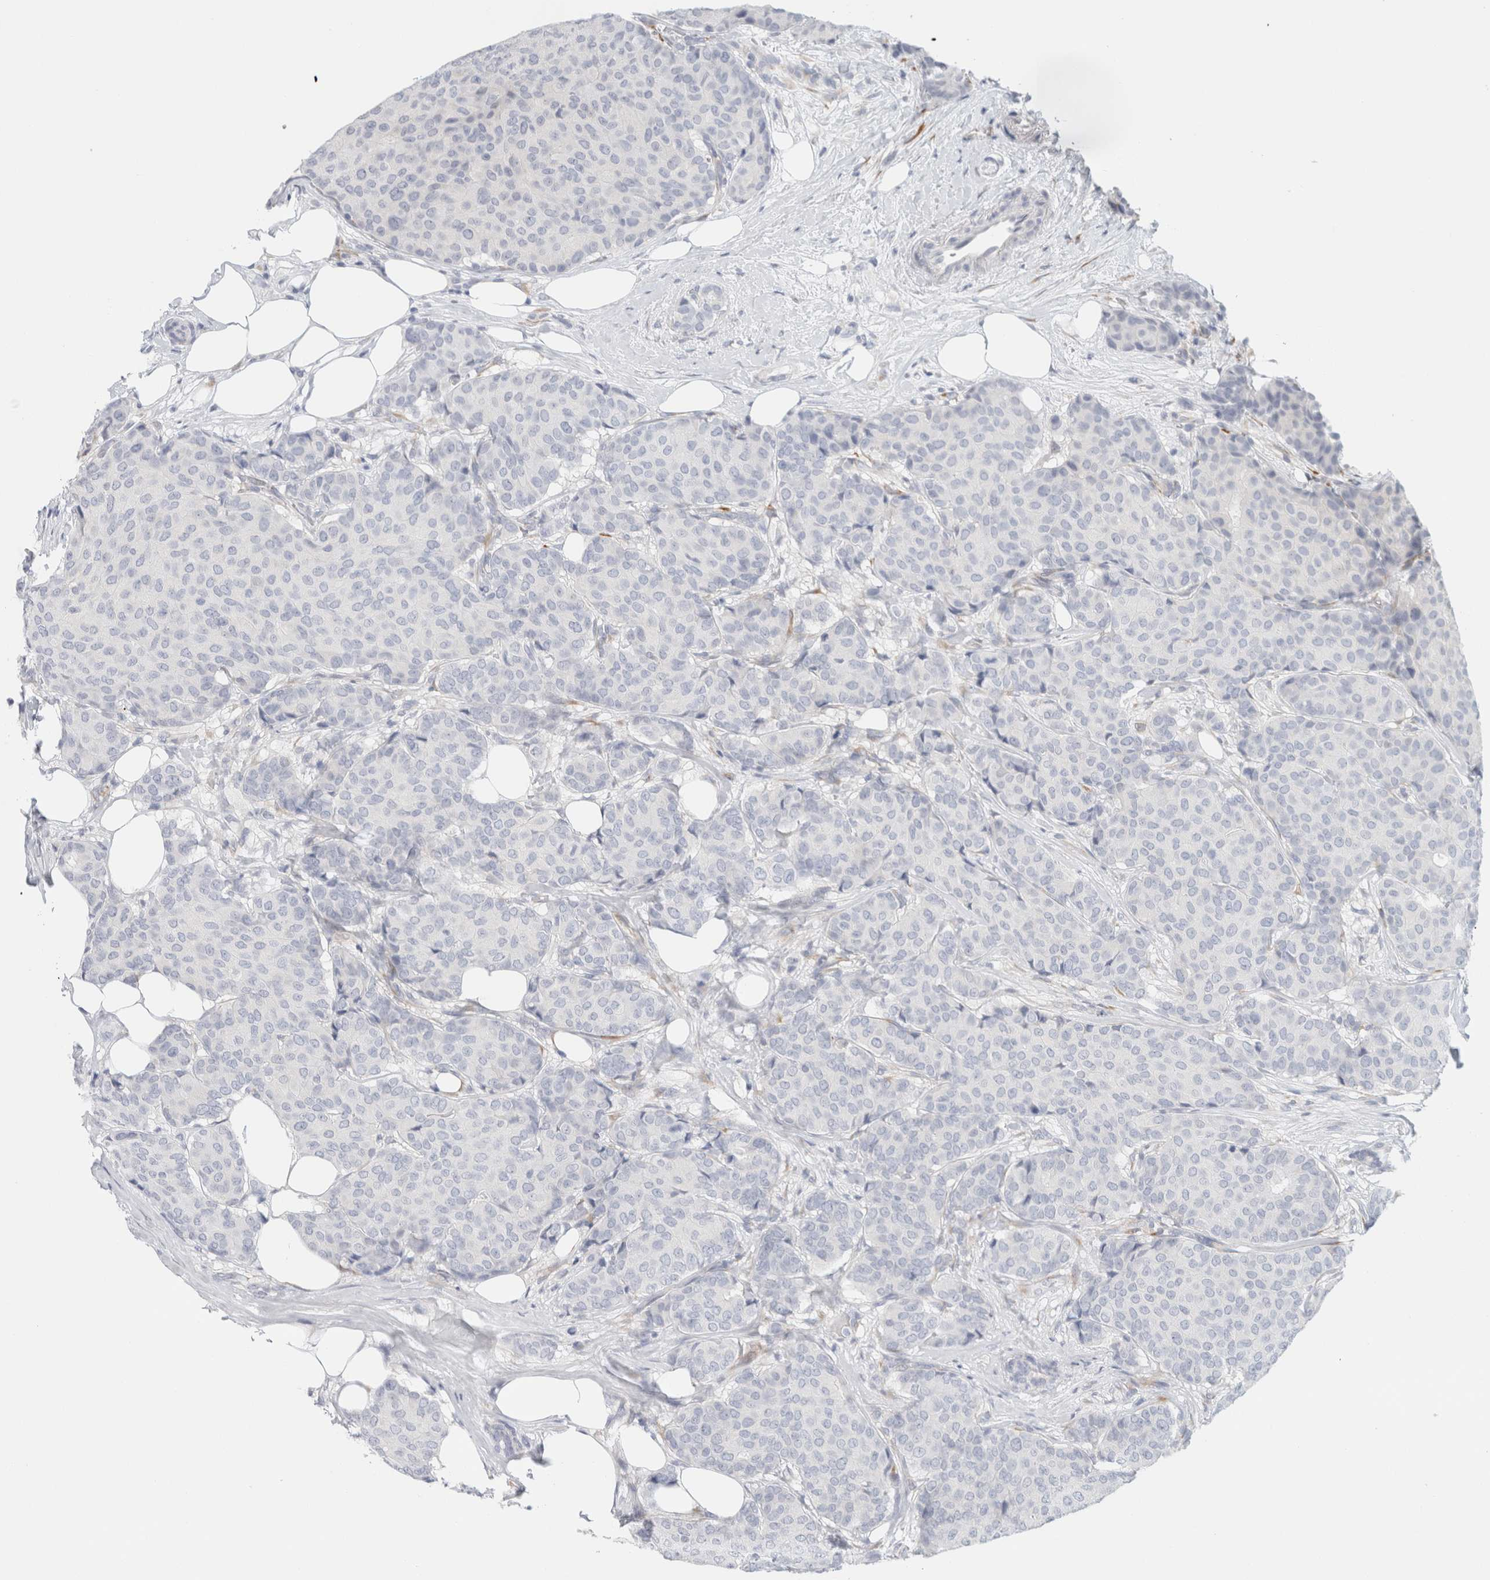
{"staining": {"intensity": "negative", "quantity": "none", "location": "none"}, "tissue": "breast cancer", "cell_type": "Tumor cells", "image_type": "cancer", "snomed": [{"axis": "morphology", "description": "Duct carcinoma"}, {"axis": "topography", "description": "Breast"}], "caption": "This is a photomicrograph of immunohistochemistry staining of breast intraductal carcinoma, which shows no expression in tumor cells. The staining is performed using DAB (3,3'-diaminobenzidine) brown chromogen with nuclei counter-stained in using hematoxylin.", "gene": "RTN4", "patient": {"sex": "female", "age": 75}}